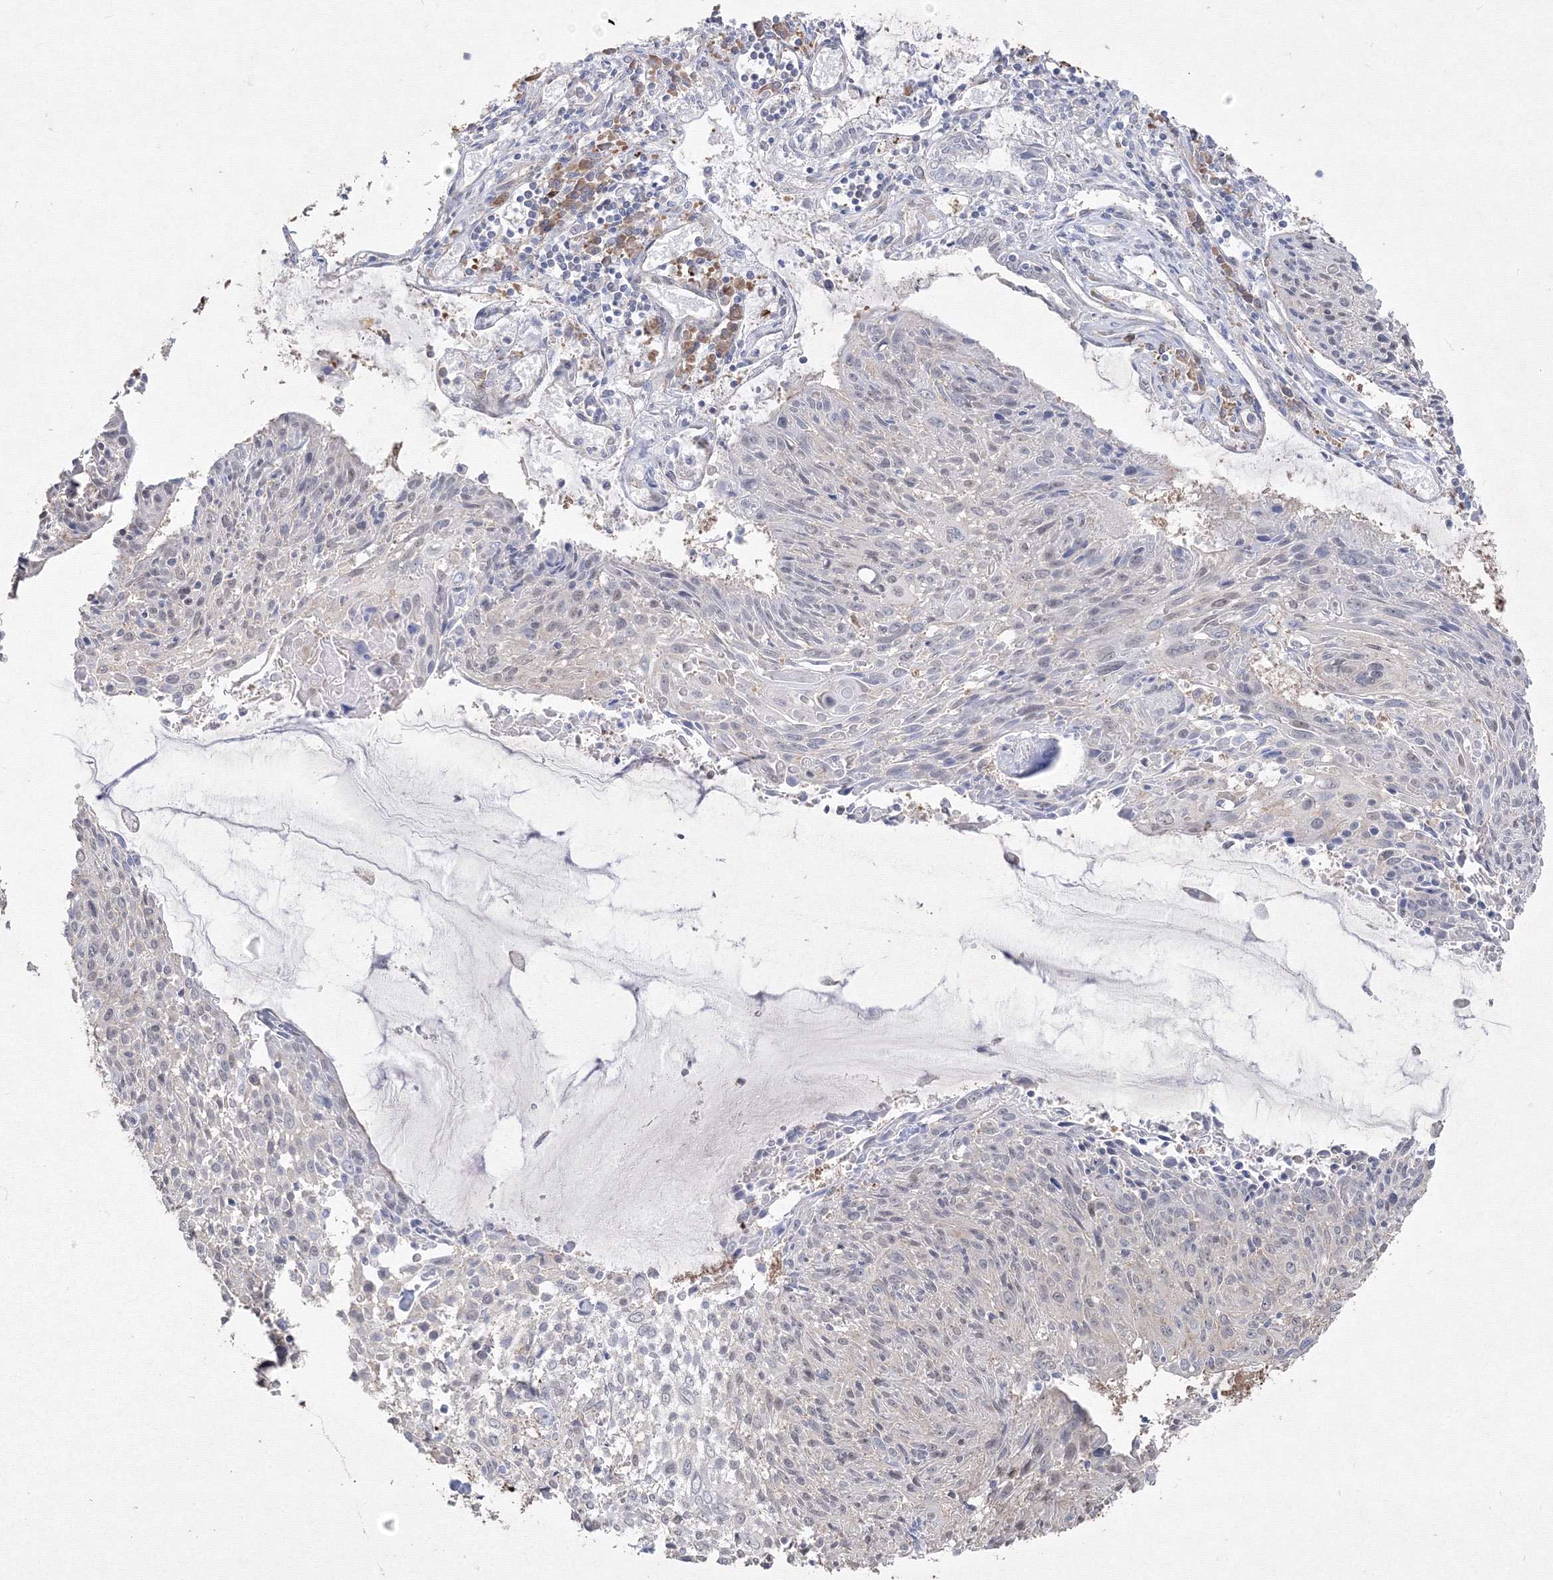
{"staining": {"intensity": "negative", "quantity": "none", "location": "none"}, "tissue": "cervical cancer", "cell_type": "Tumor cells", "image_type": "cancer", "snomed": [{"axis": "morphology", "description": "Squamous cell carcinoma, NOS"}, {"axis": "topography", "description": "Cervix"}], "caption": "Immunohistochemistry (IHC) photomicrograph of neoplastic tissue: human cervical squamous cell carcinoma stained with DAB (3,3'-diaminobenzidine) demonstrates no significant protein expression in tumor cells.", "gene": "FBXL8", "patient": {"sex": "female", "age": 51}}